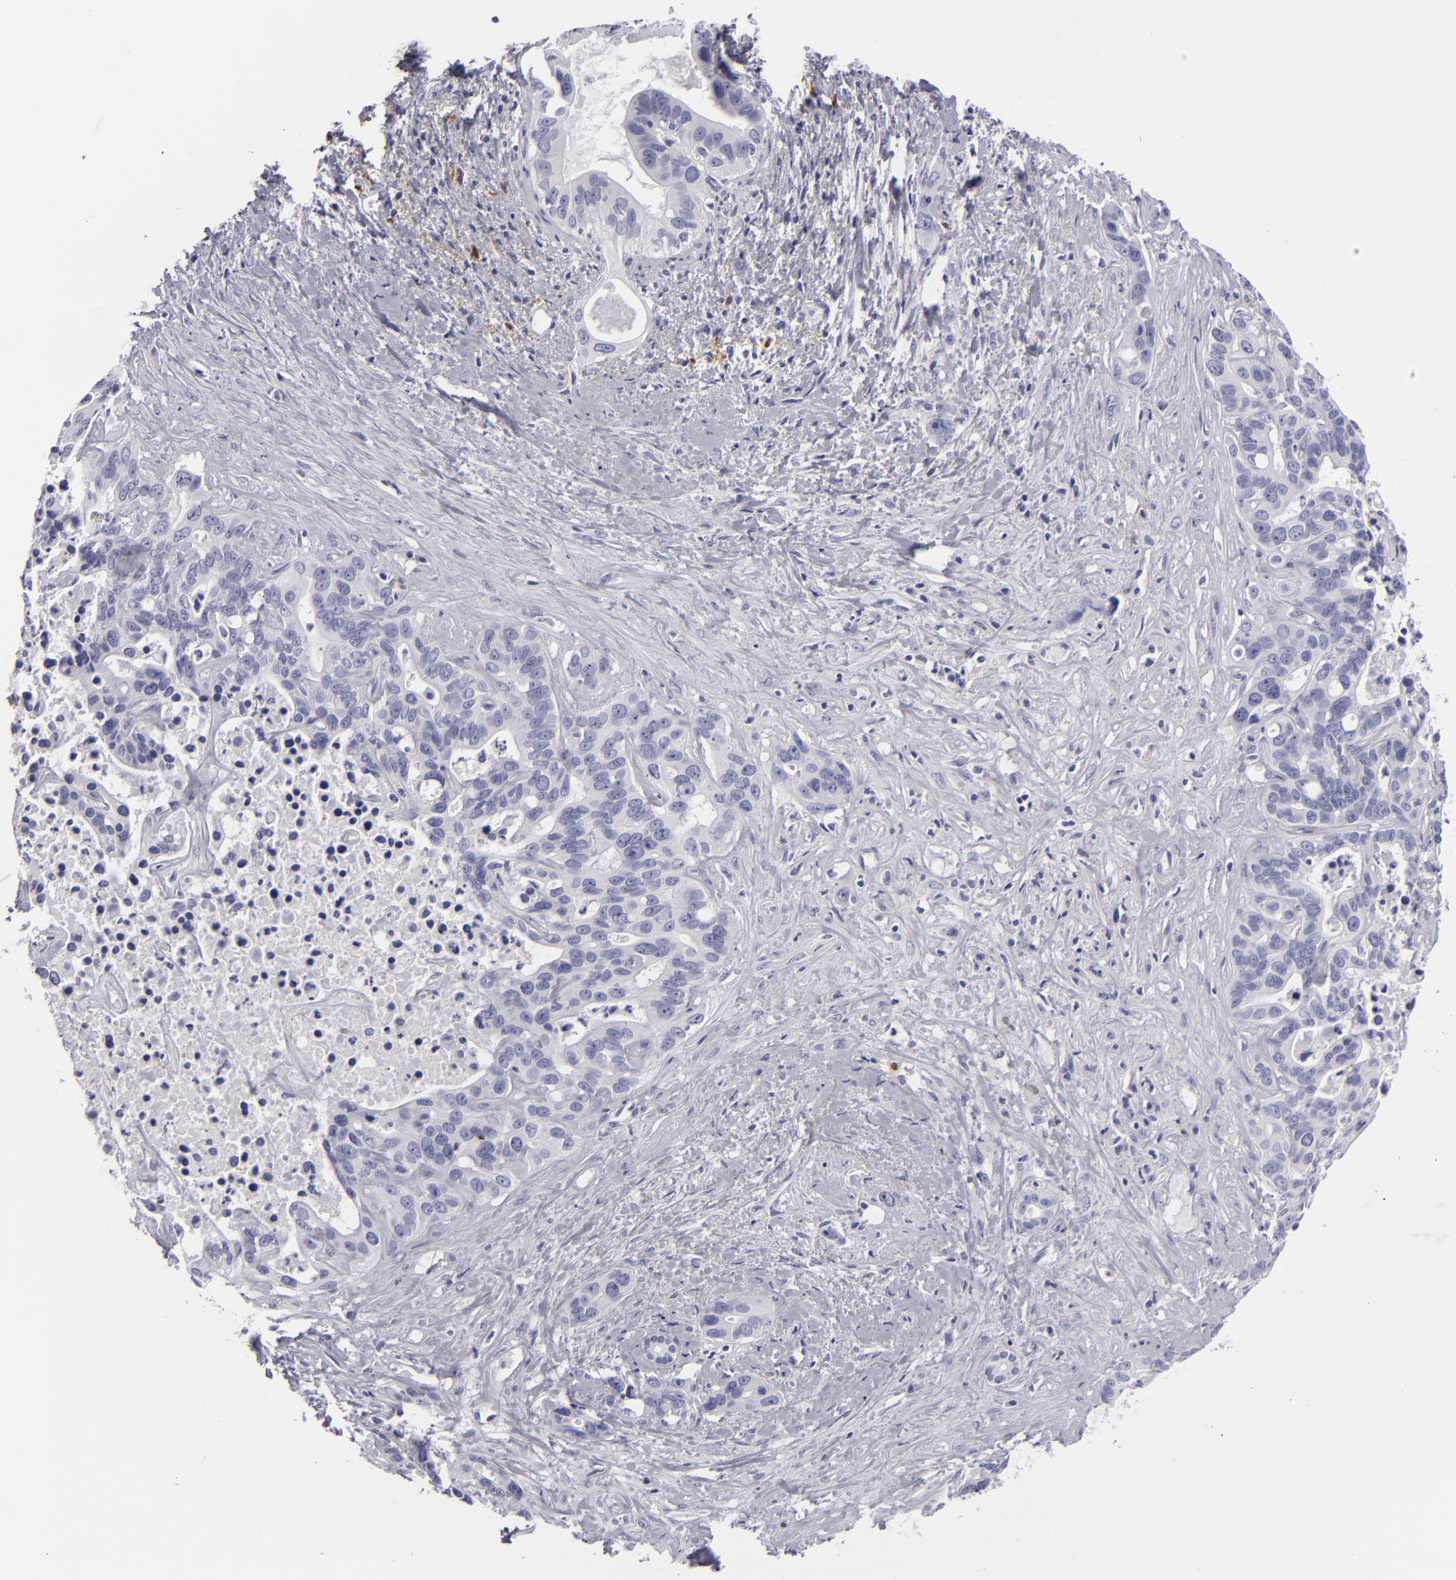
{"staining": {"intensity": "negative", "quantity": "none", "location": "none"}, "tissue": "liver cancer", "cell_type": "Tumor cells", "image_type": "cancer", "snomed": [{"axis": "morphology", "description": "Cholangiocarcinoma"}, {"axis": "topography", "description": "Liver"}], "caption": "Immunohistochemistry (IHC) of liver cancer reveals no positivity in tumor cells.", "gene": "F13A1", "patient": {"sex": "female", "age": 65}}